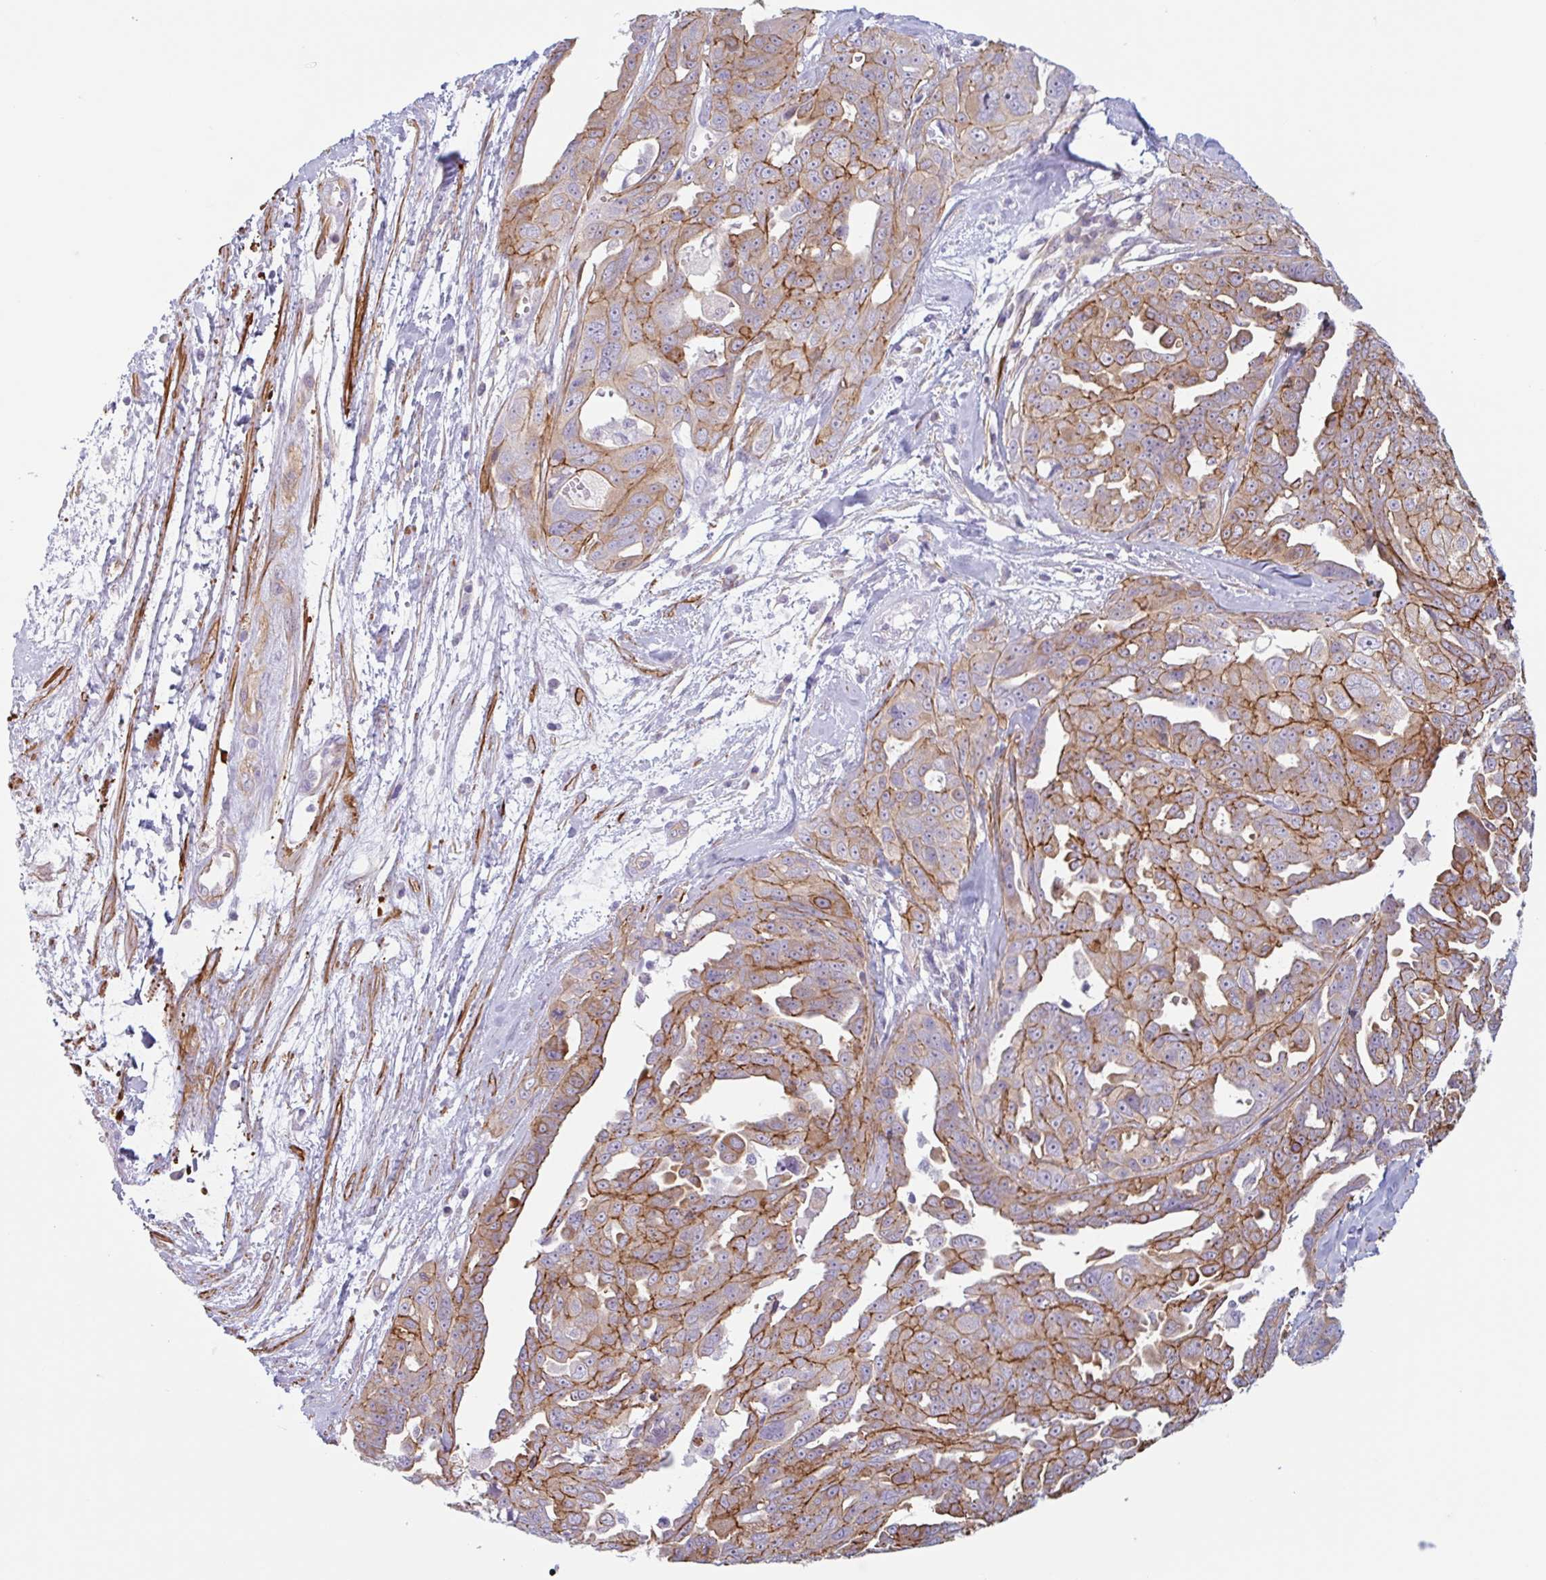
{"staining": {"intensity": "moderate", "quantity": ">75%", "location": "cytoplasmic/membranous"}, "tissue": "ovarian cancer", "cell_type": "Tumor cells", "image_type": "cancer", "snomed": [{"axis": "morphology", "description": "Carcinoma, endometroid"}, {"axis": "topography", "description": "Ovary"}], "caption": "This photomicrograph reveals ovarian cancer (endometroid carcinoma) stained with immunohistochemistry to label a protein in brown. The cytoplasmic/membranous of tumor cells show moderate positivity for the protein. Nuclei are counter-stained blue.", "gene": "MYH10", "patient": {"sex": "female", "age": 70}}